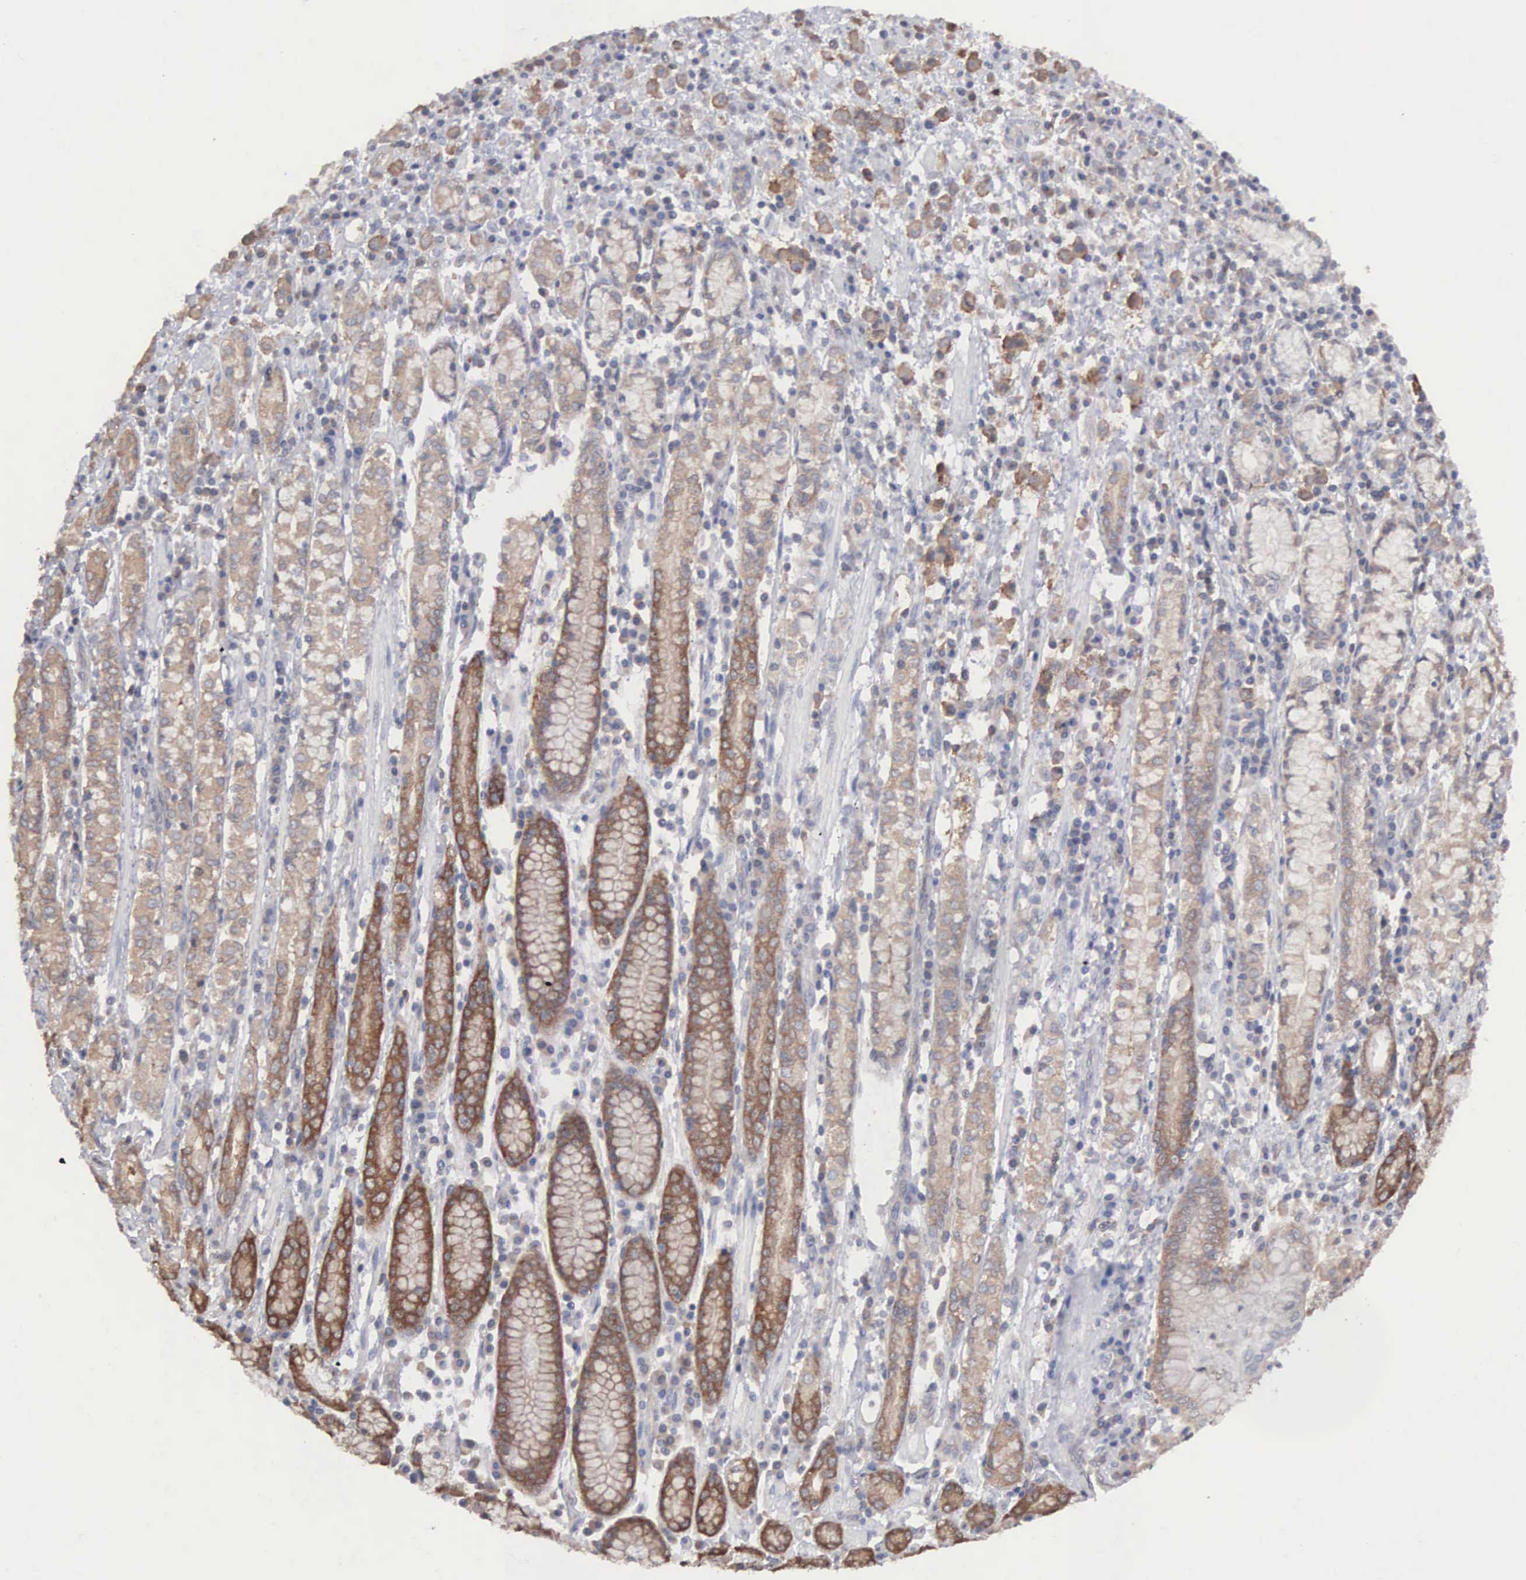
{"staining": {"intensity": "moderate", "quantity": ">75%", "location": "cytoplasmic/membranous"}, "tissue": "stomach cancer", "cell_type": "Tumor cells", "image_type": "cancer", "snomed": [{"axis": "morphology", "description": "Adenocarcinoma, NOS"}, {"axis": "topography", "description": "Stomach, lower"}], "caption": "DAB immunohistochemical staining of stomach cancer (adenocarcinoma) demonstrates moderate cytoplasmic/membranous protein positivity in about >75% of tumor cells.", "gene": "MTHFD1", "patient": {"sex": "male", "age": 88}}